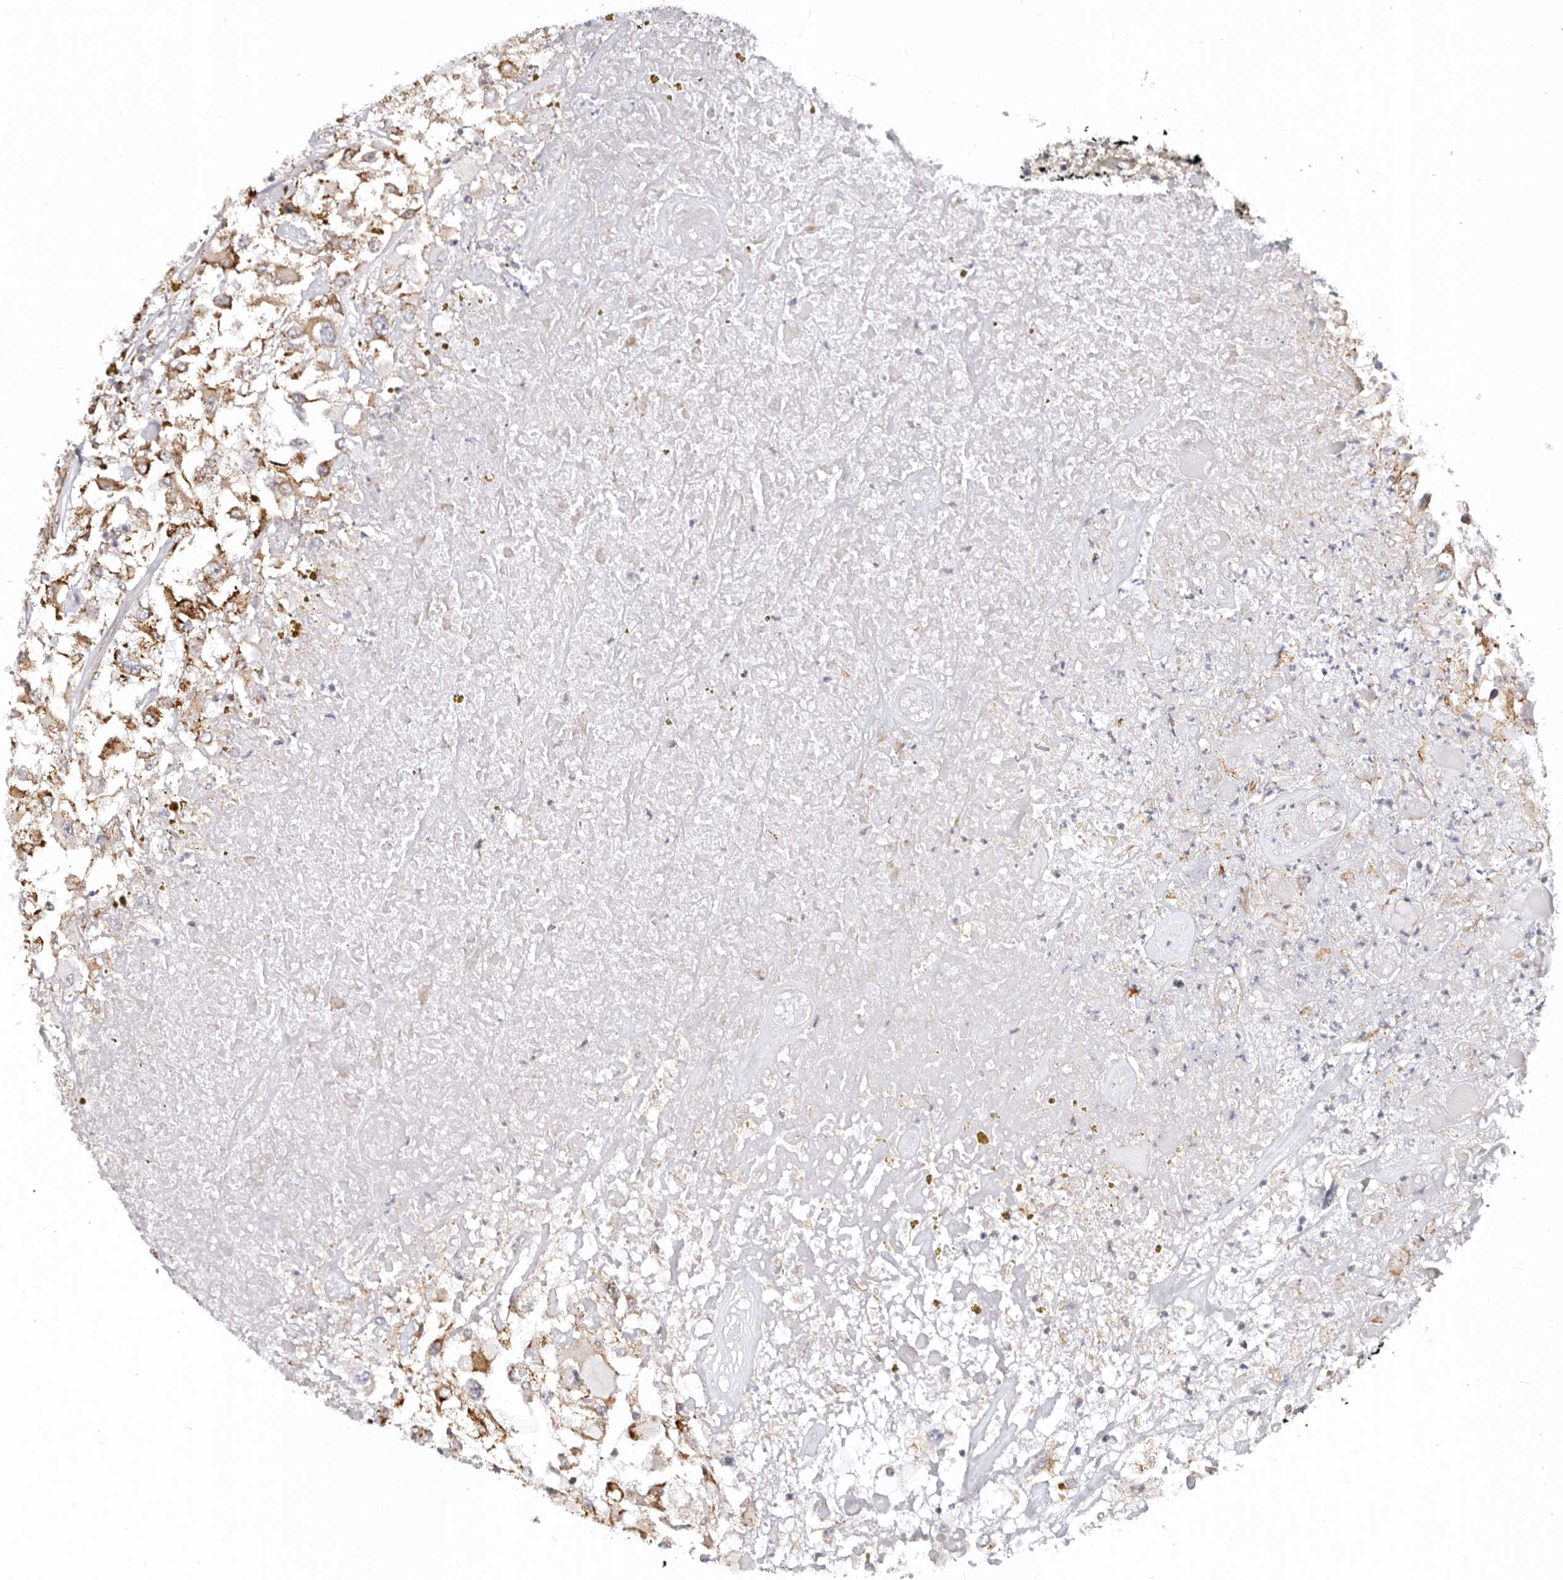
{"staining": {"intensity": "moderate", "quantity": ">75%", "location": "cytoplasmic/membranous"}, "tissue": "renal cancer", "cell_type": "Tumor cells", "image_type": "cancer", "snomed": [{"axis": "morphology", "description": "Adenocarcinoma, NOS"}, {"axis": "topography", "description": "Kidney"}], "caption": "Protein expression analysis of adenocarcinoma (renal) displays moderate cytoplasmic/membranous staining in approximately >75% of tumor cells. (IHC, brightfield microscopy, high magnification).", "gene": "CTNNB1", "patient": {"sex": "female", "age": 52}}